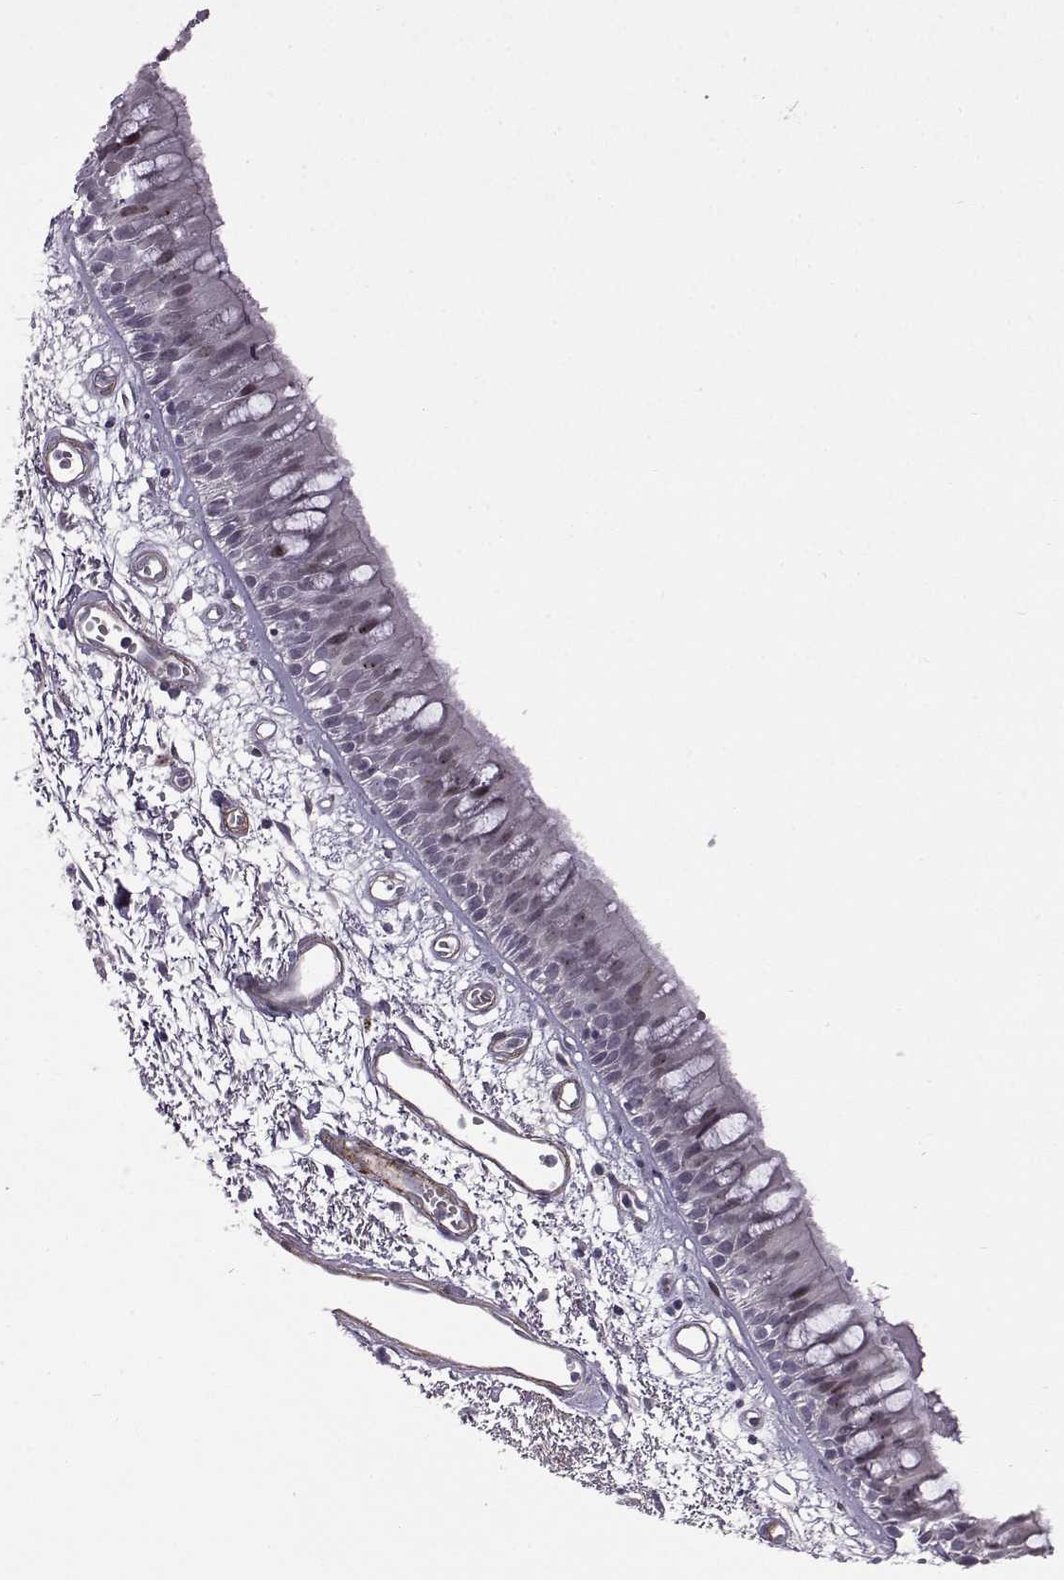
{"staining": {"intensity": "weak", "quantity": "<25%", "location": "nuclear"}, "tissue": "bronchus", "cell_type": "Respiratory epithelial cells", "image_type": "normal", "snomed": [{"axis": "morphology", "description": "Normal tissue, NOS"}, {"axis": "morphology", "description": "Squamous cell carcinoma, NOS"}, {"axis": "topography", "description": "Cartilage tissue"}, {"axis": "topography", "description": "Bronchus"}, {"axis": "topography", "description": "Lung"}], "caption": "Protein analysis of unremarkable bronchus reveals no significant positivity in respiratory epithelial cells.", "gene": "SYNPO2", "patient": {"sex": "male", "age": 66}}